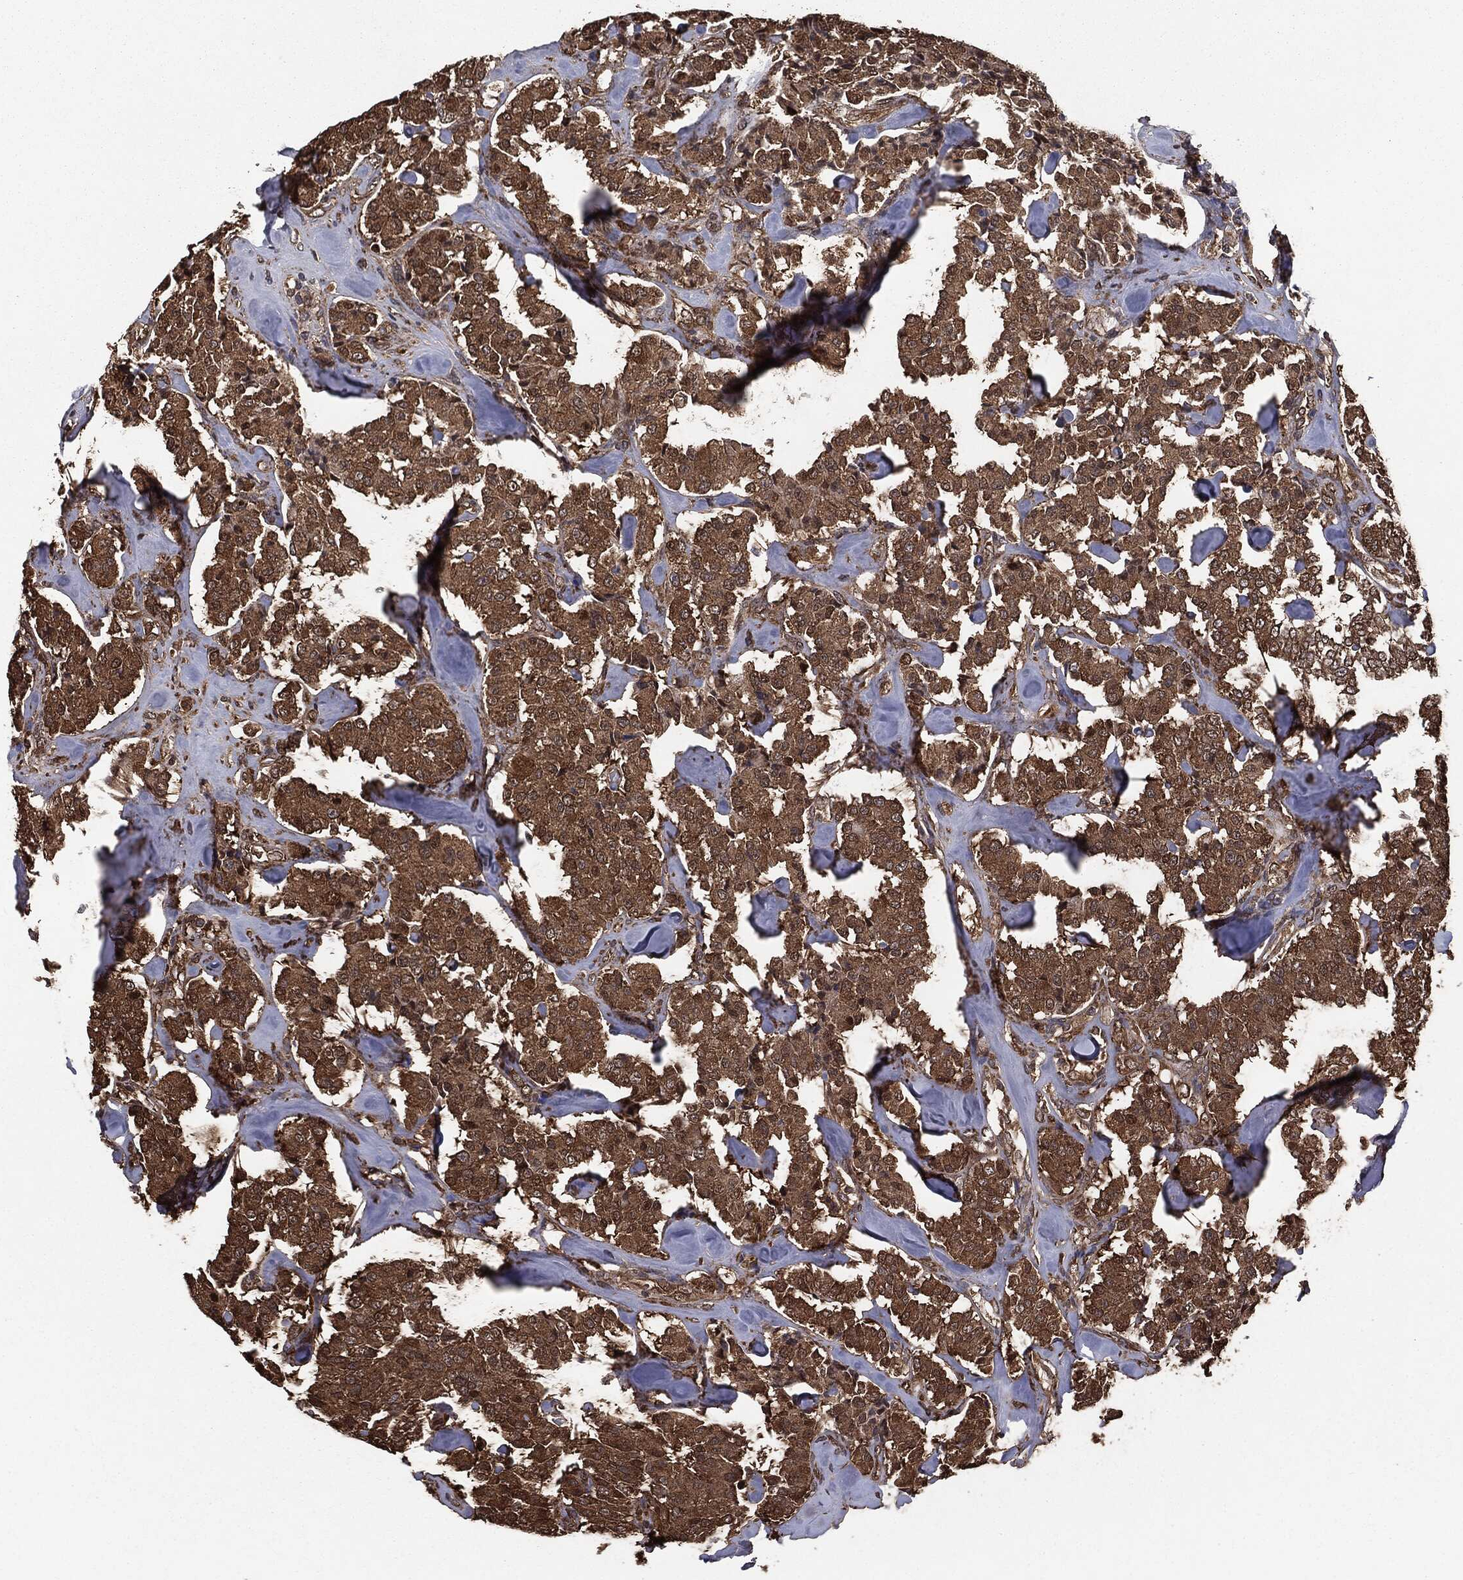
{"staining": {"intensity": "strong", "quantity": ">75%", "location": "cytoplasmic/membranous"}, "tissue": "carcinoid", "cell_type": "Tumor cells", "image_type": "cancer", "snomed": [{"axis": "morphology", "description": "Carcinoid, malignant, NOS"}, {"axis": "topography", "description": "Pancreas"}], "caption": "Tumor cells show high levels of strong cytoplasmic/membranous positivity in about >75% of cells in human carcinoid (malignant).", "gene": "NME1", "patient": {"sex": "male", "age": 41}}